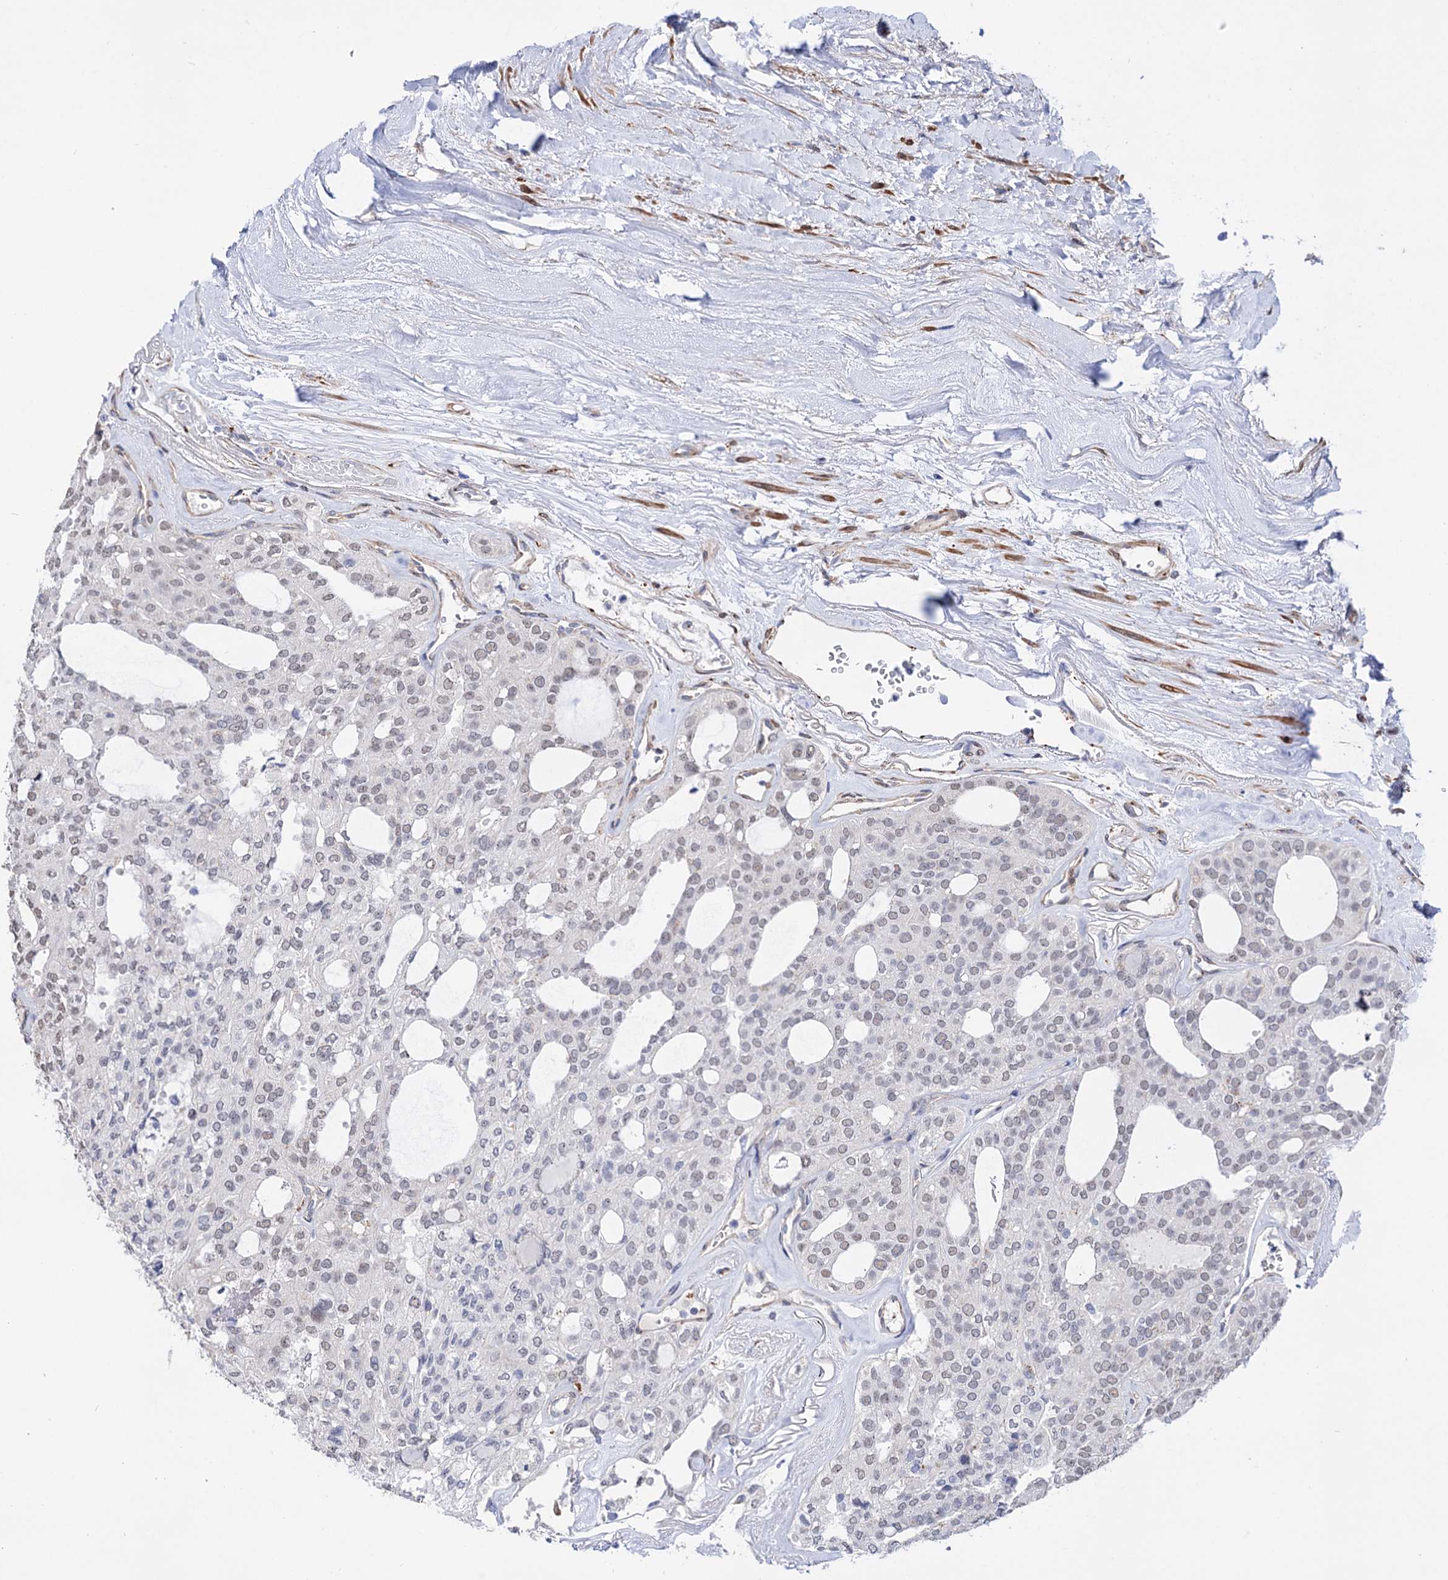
{"staining": {"intensity": "weak", "quantity": "25%-75%", "location": "nuclear"}, "tissue": "thyroid cancer", "cell_type": "Tumor cells", "image_type": "cancer", "snomed": [{"axis": "morphology", "description": "Follicular adenoma carcinoma, NOS"}, {"axis": "topography", "description": "Thyroid gland"}], "caption": "Thyroid cancer (follicular adenoma carcinoma) stained with a protein marker displays weak staining in tumor cells.", "gene": "C11orf96", "patient": {"sex": "male", "age": 75}}